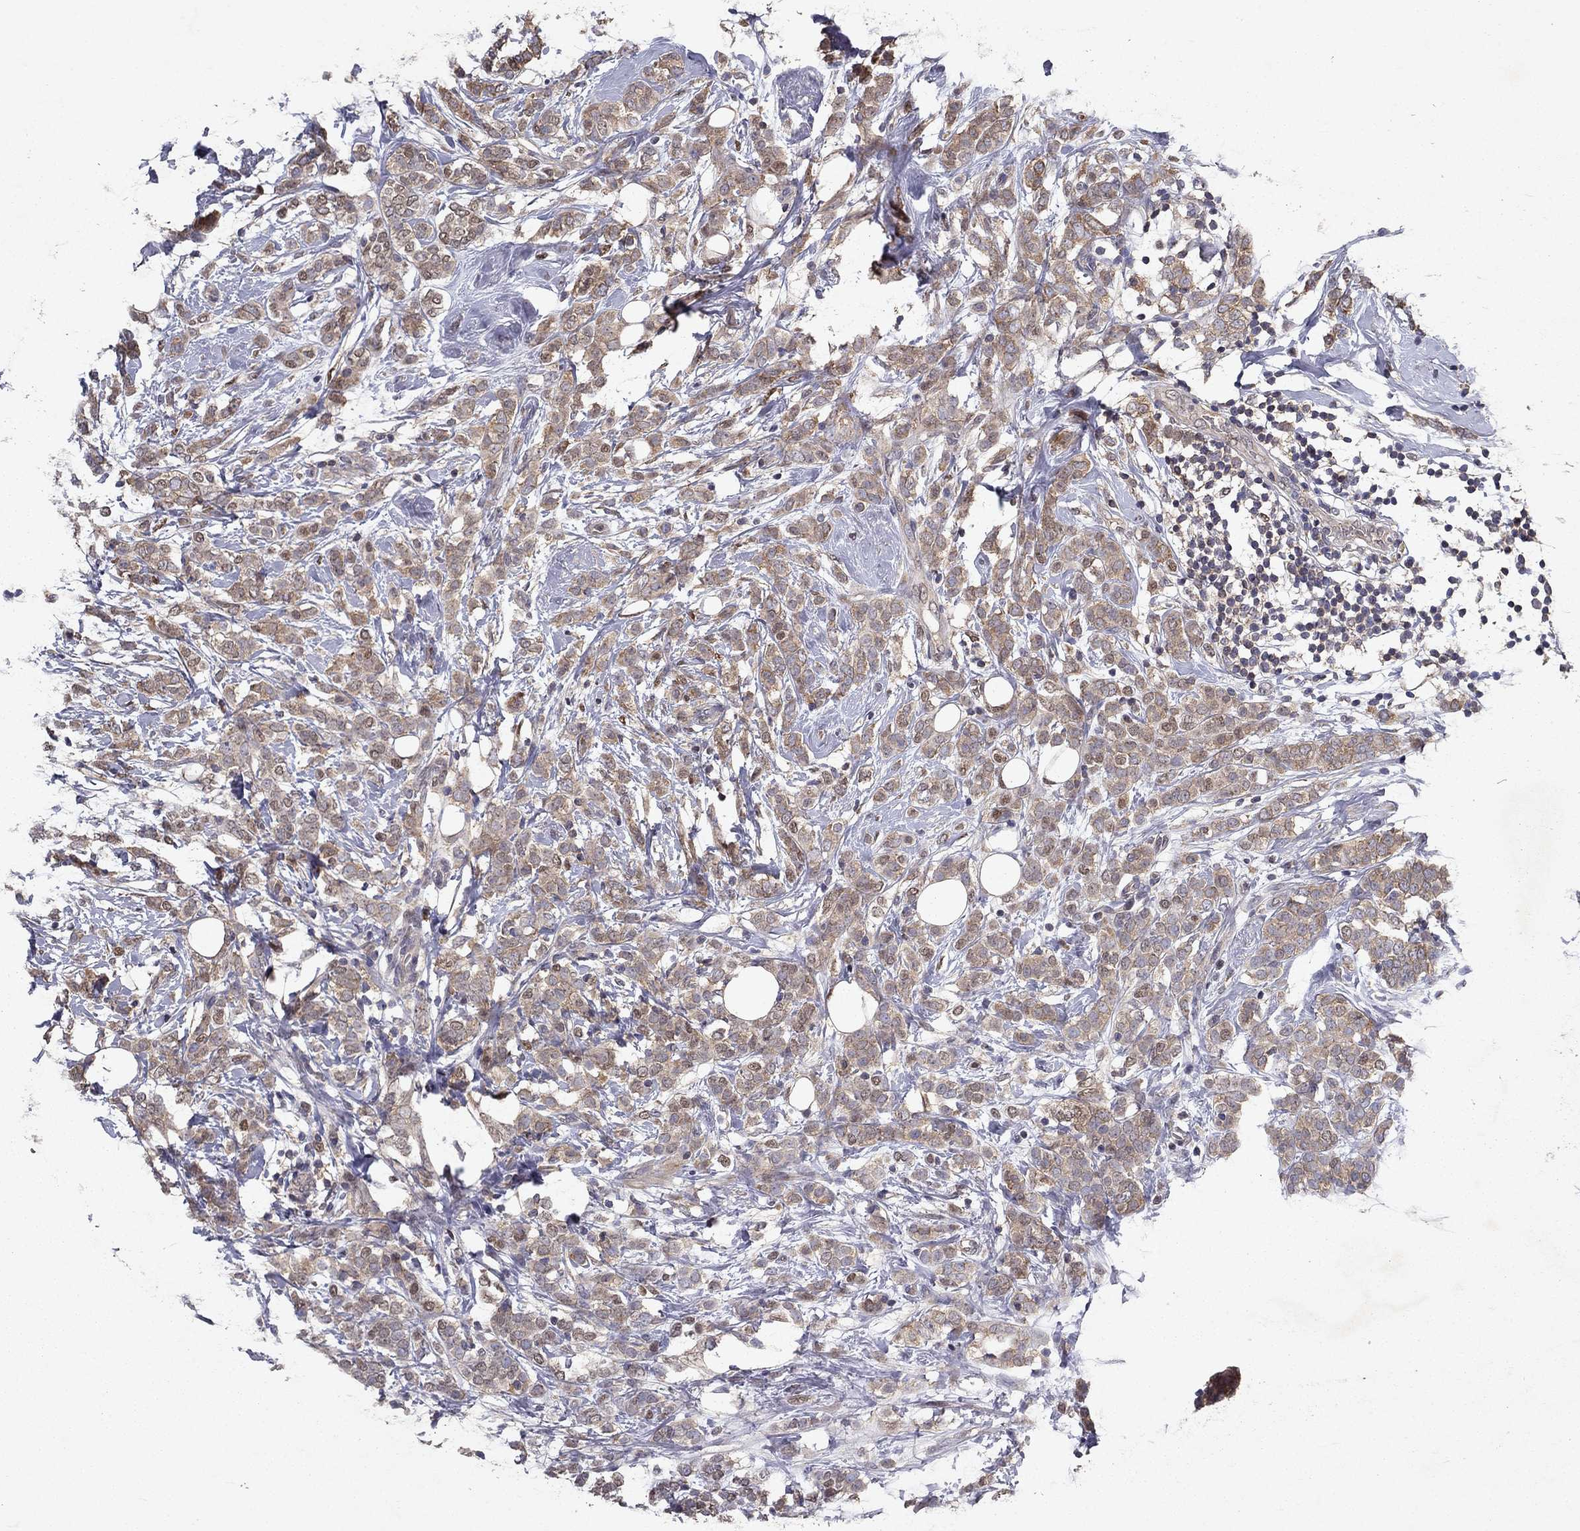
{"staining": {"intensity": "weak", "quantity": "25%-75%", "location": "cytoplasmic/membranous"}, "tissue": "breast cancer", "cell_type": "Tumor cells", "image_type": "cancer", "snomed": [{"axis": "morphology", "description": "Lobular carcinoma"}, {"axis": "topography", "description": "Breast"}], "caption": "Approximately 25%-75% of tumor cells in breast cancer display weak cytoplasmic/membranous protein expression as visualized by brown immunohistochemical staining.", "gene": "CRTC1", "patient": {"sex": "female", "age": 49}}